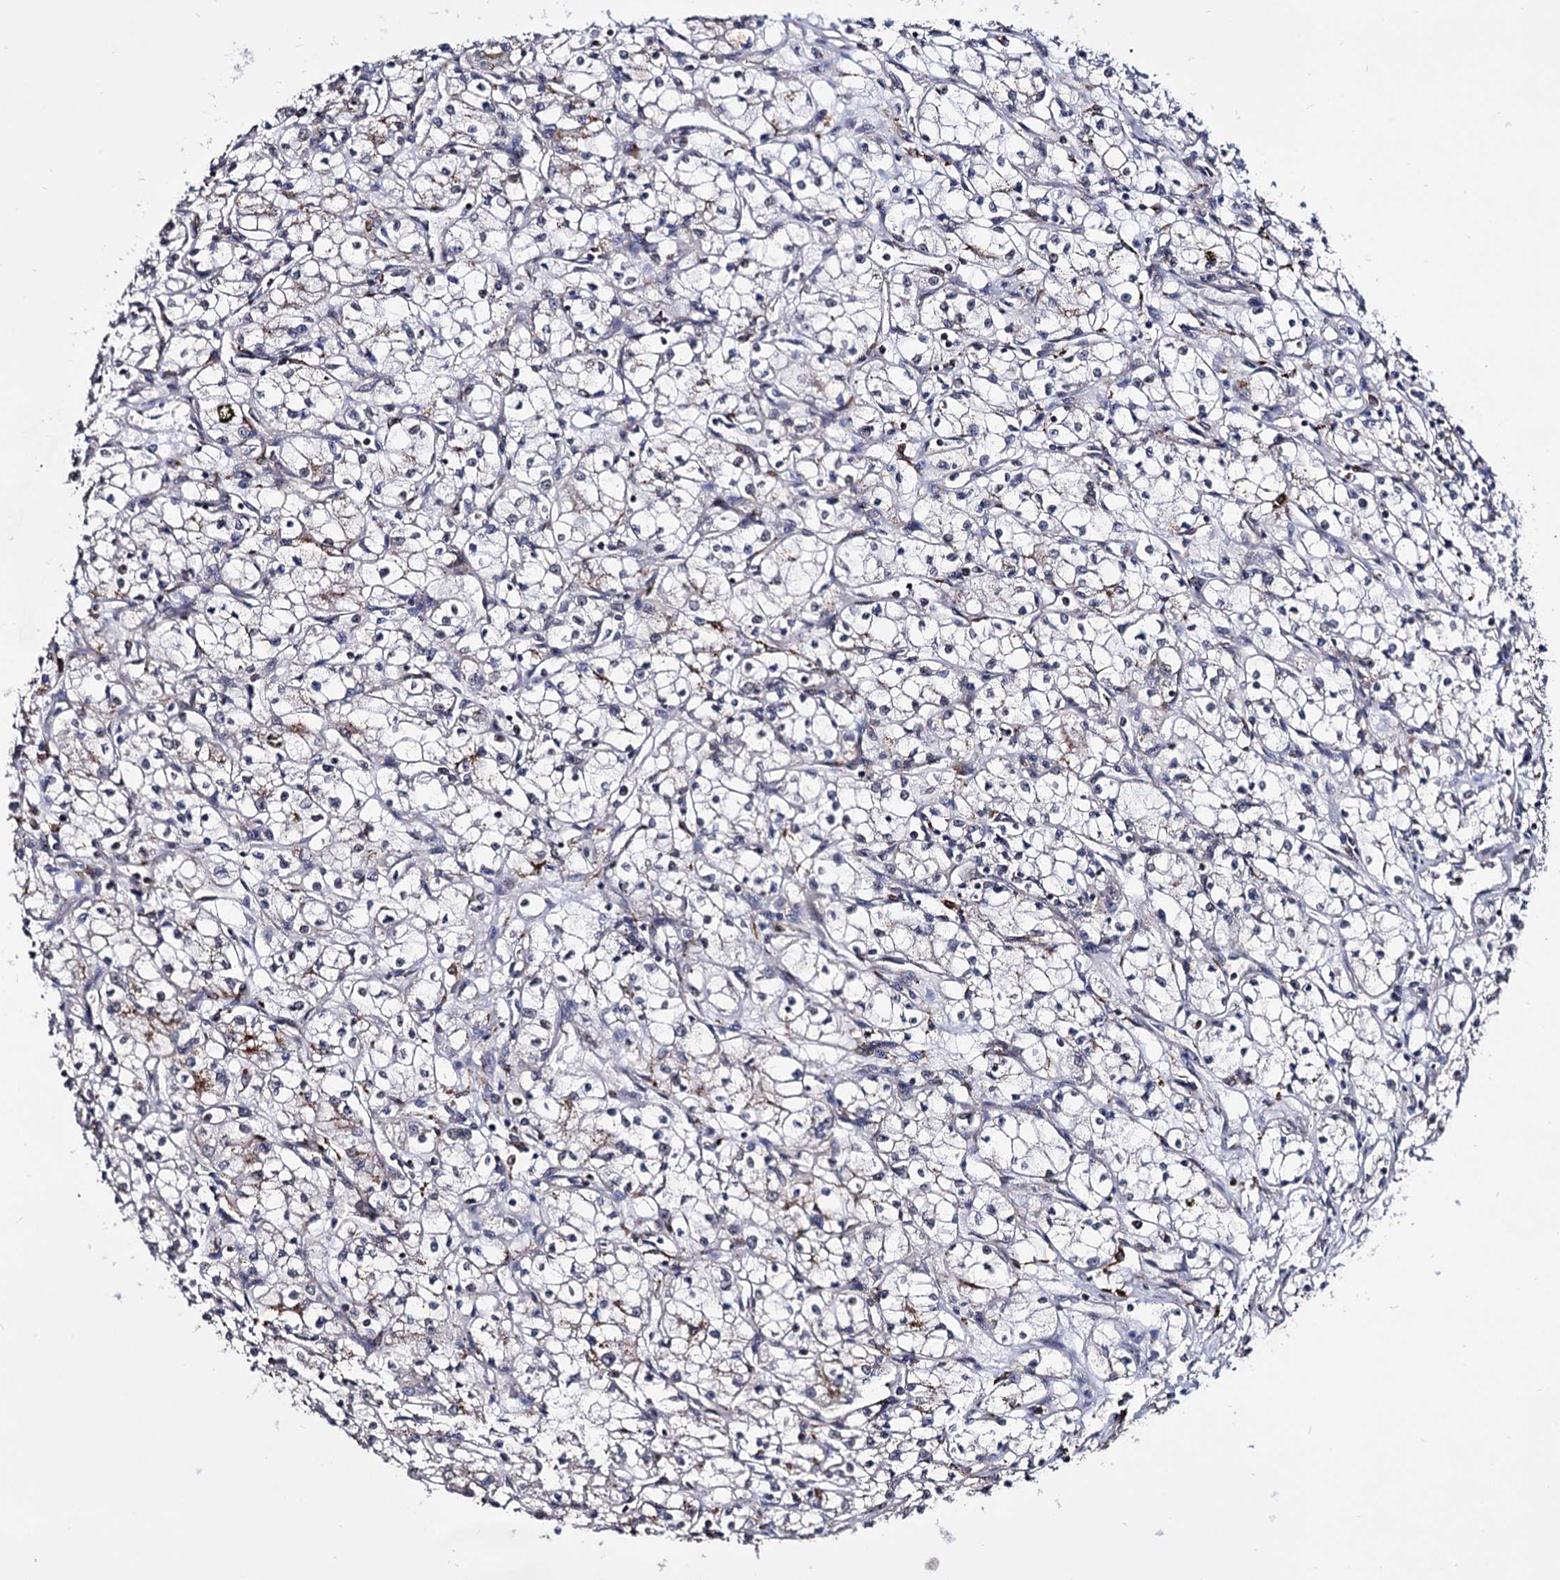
{"staining": {"intensity": "negative", "quantity": "none", "location": "none"}, "tissue": "renal cancer", "cell_type": "Tumor cells", "image_type": "cancer", "snomed": [{"axis": "morphology", "description": "Adenocarcinoma, NOS"}, {"axis": "topography", "description": "Kidney"}], "caption": "Renal cancer (adenocarcinoma) was stained to show a protein in brown. There is no significant staining in tumor cells.", "gene": "MICAL2", "patient": {"sex": "male", "age": 59}}